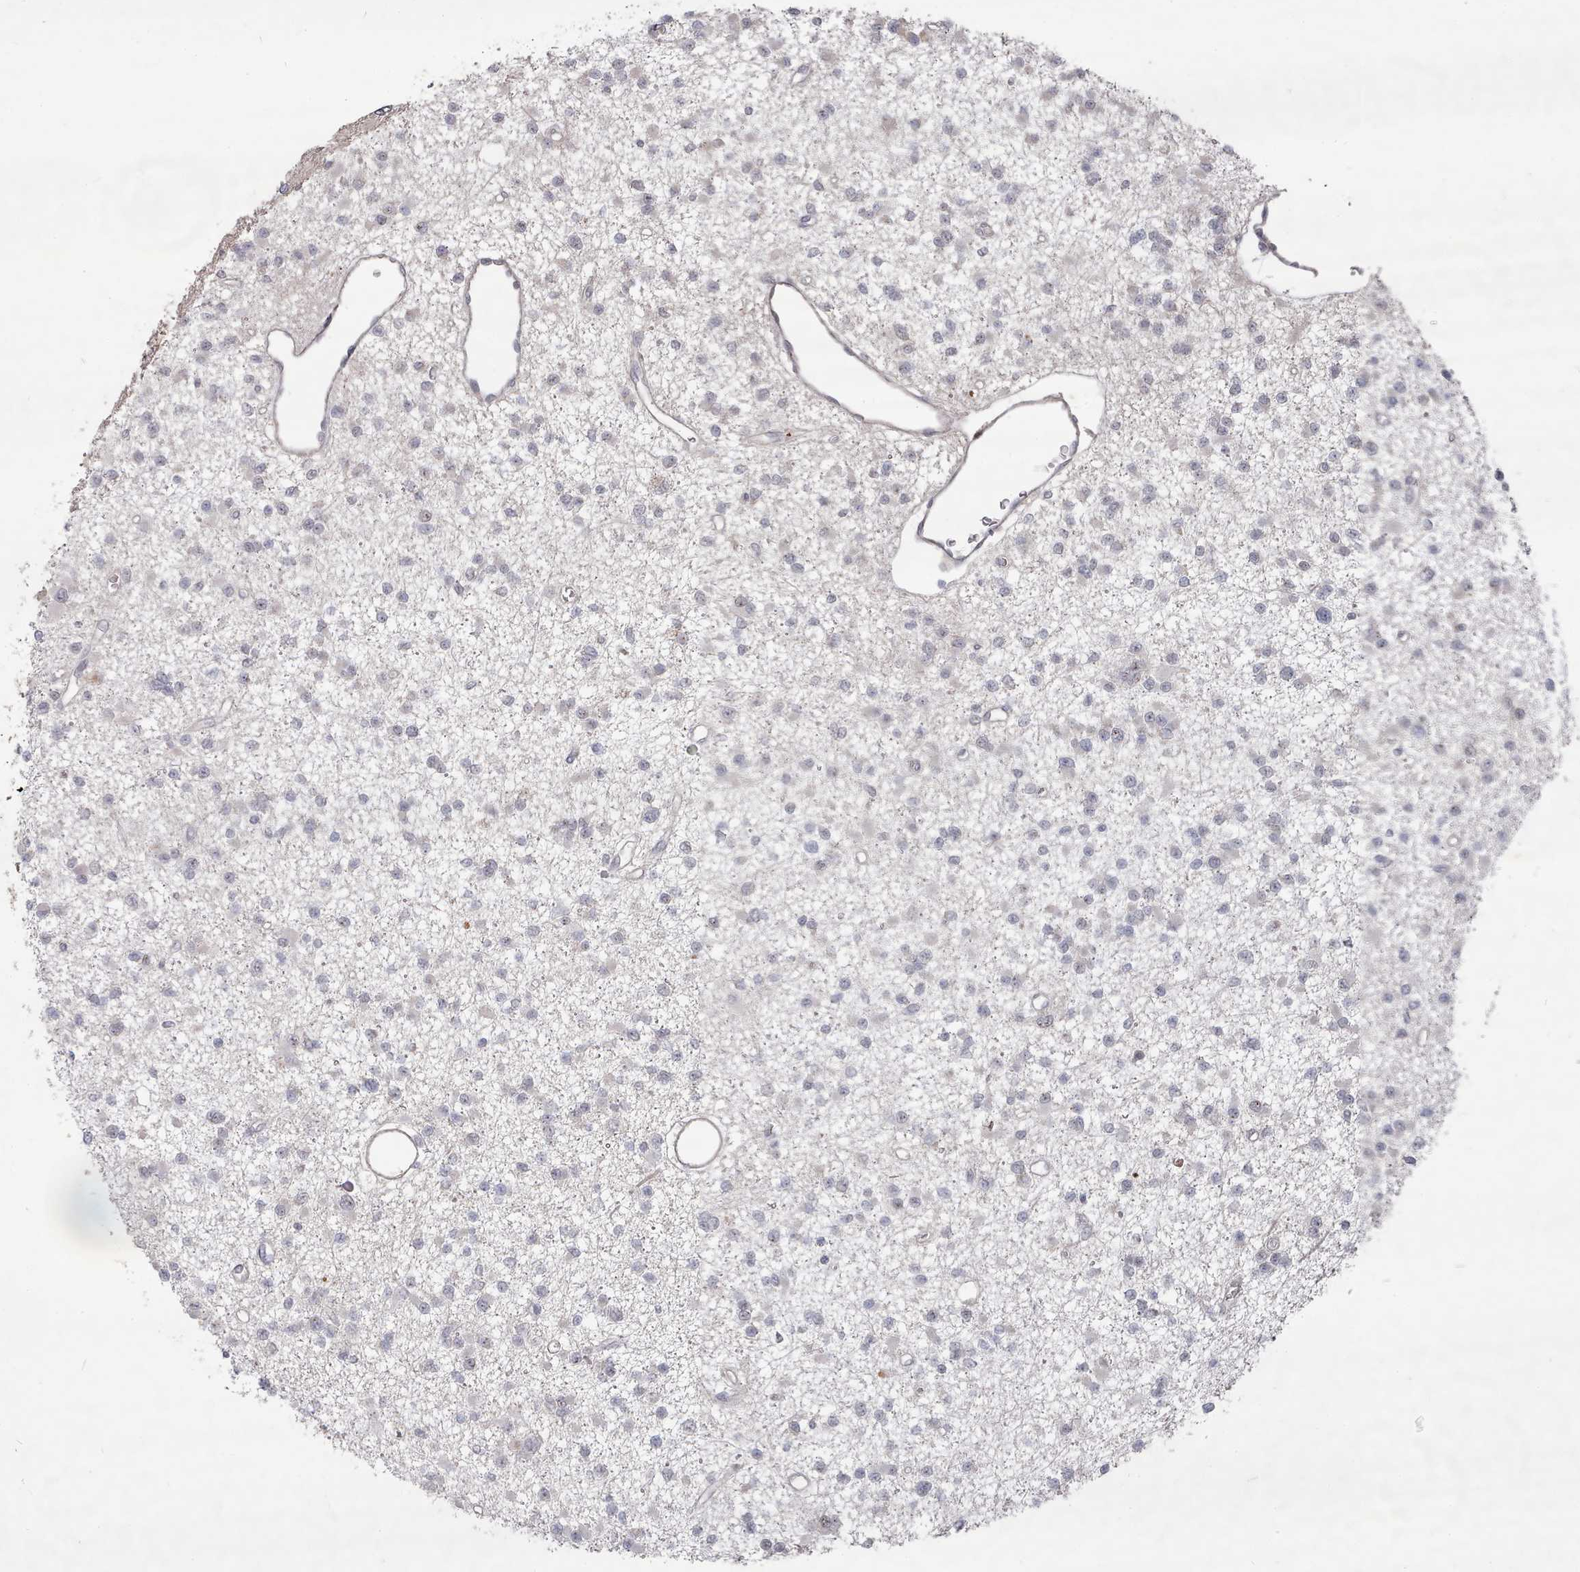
{"staining": {"intensity": "negative", "quantity": "none", "location": "none"}, "tissue": "glioma", "cell_type": "Tumor cells", "image_type": "cancer", "snomed": [{"axis": "morphology", "description": "Glioma, malignant, Low grade"}, {"axis": "topography", "description": "Brain"}], "caption": "Immunohistochemical staining of human glioma shows no significant positivity in tumor cells.", "gene": "CPSF4", "patient": {"sex": "female", "age": 22}}